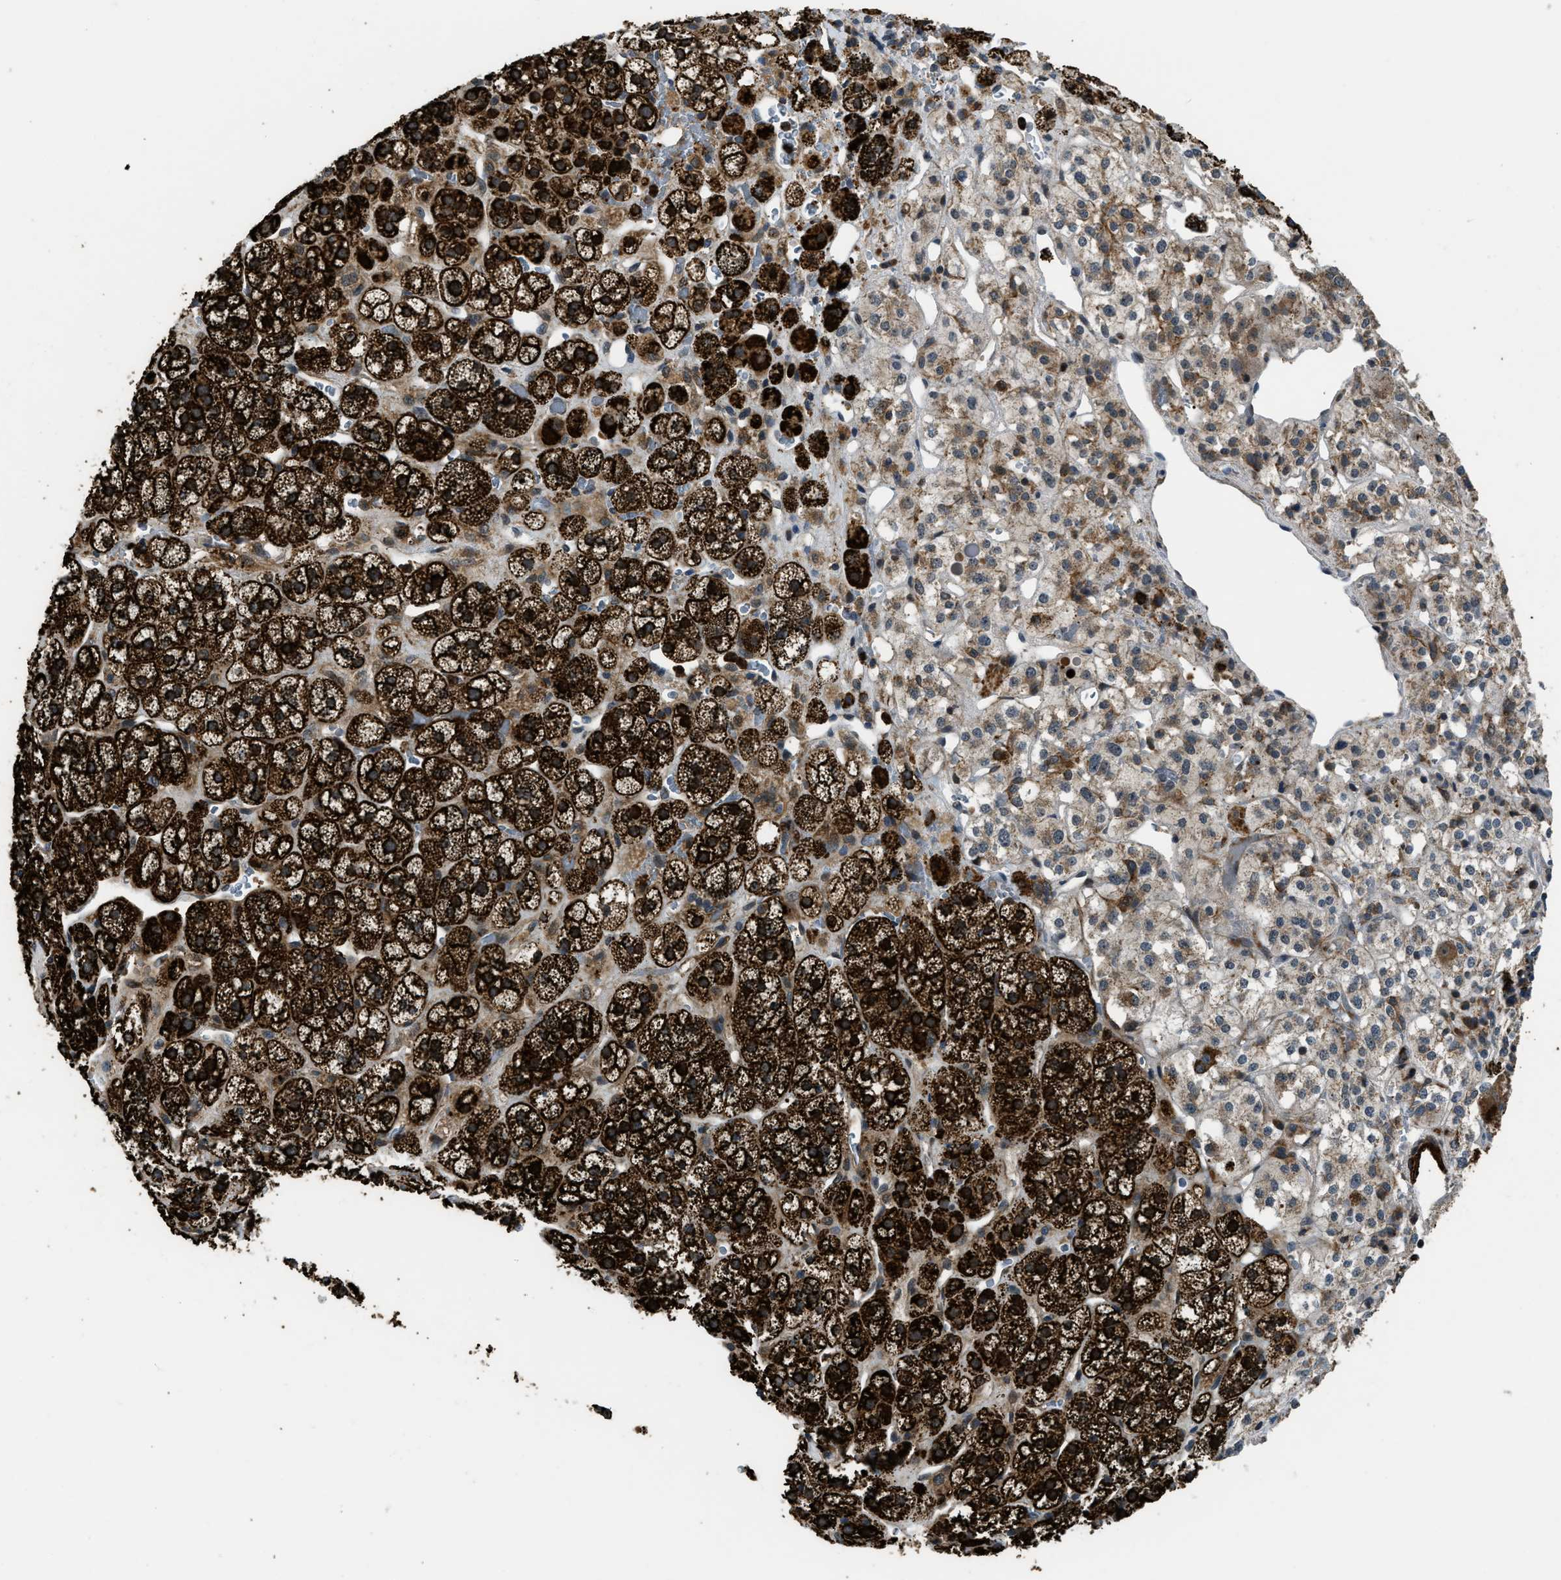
{"staining": {"intensity": "strong", "quantity": ">75%", "location": "cytoplasmic/membranous"}, "tissue": "adrenal gland", "cell_type": "Glandular cells", "image_type": "normal", "snomed": [{"axis": "morphology", "description": "Normal tissue, NOS"}, {"axis": "topography", "description": "Adrenal gland"}], "caption": "Adrenal gland stained with DAB (3,3'-diaminobenzidine) IHC demonstrates high levels of strong cytoplasmic/membranous staining in about >75% of glandular cells.", "gene": "GSDME", "patient": {"sex": "male", "age": 56}}